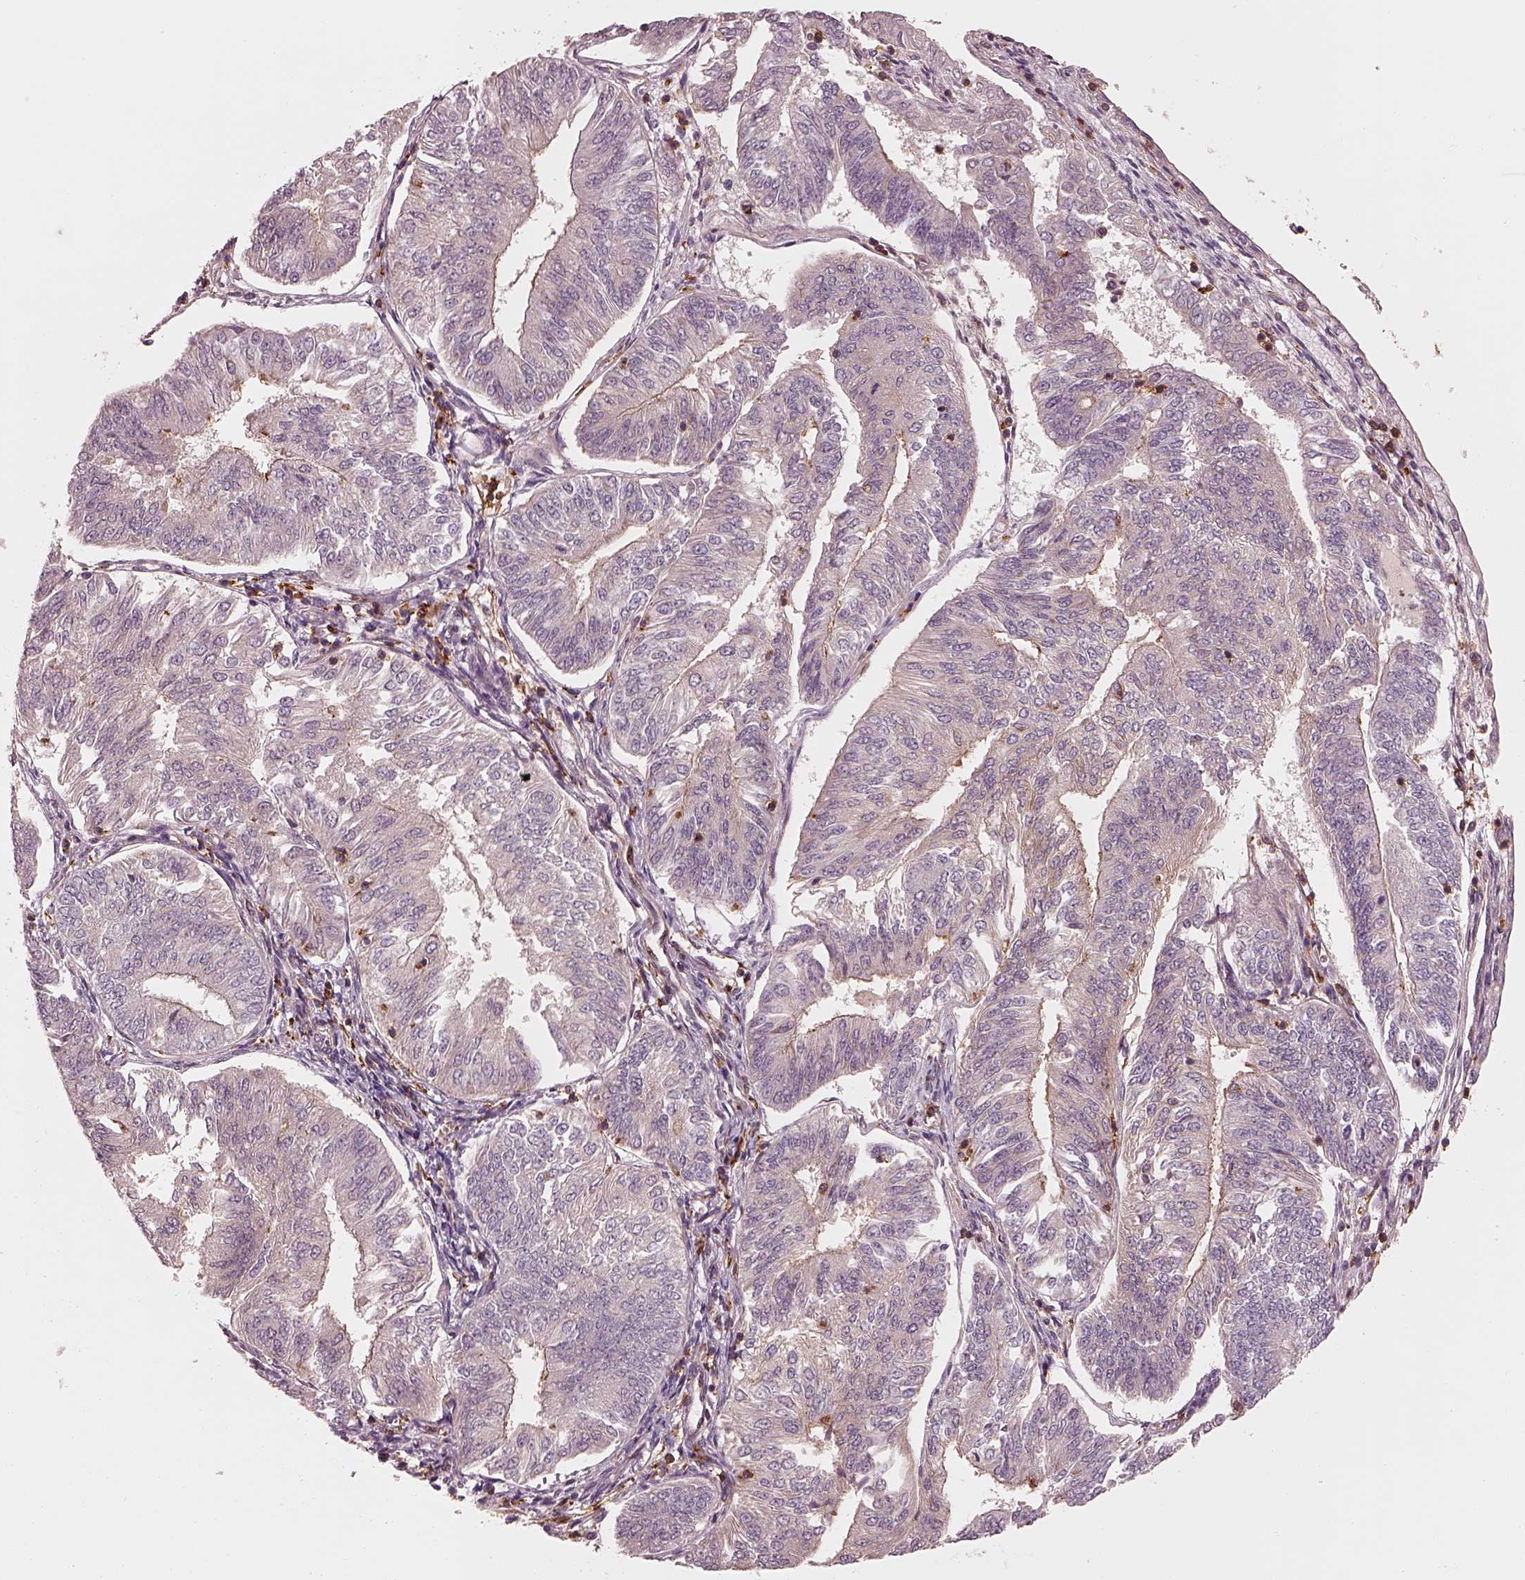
{"staining": {"intensity": "weak", "quantity": "<25%", "location": "cytoplasmic/membranous"}, "tissue": "endometrial cancer", "cell_type": "Tumor cells", "image_type": "cancer", "snomed": [{"axis": "morphology", "description": "Adenocarcinoma, NOS"}, {"axis": "topography", "description": "Endometrium"}], "caption": "This is a photomicrograph of IHC staining of endometrial cancer (adenocarcinoma), which shows no positivity in tumor cells. (Brightfield microscopy of DAB (3,3'-diaminobenzidine) immunohistochemistry (IHC) at high magnification).", "gene": "FAM107B", "patient": {"sex": "female", "age": 58}}